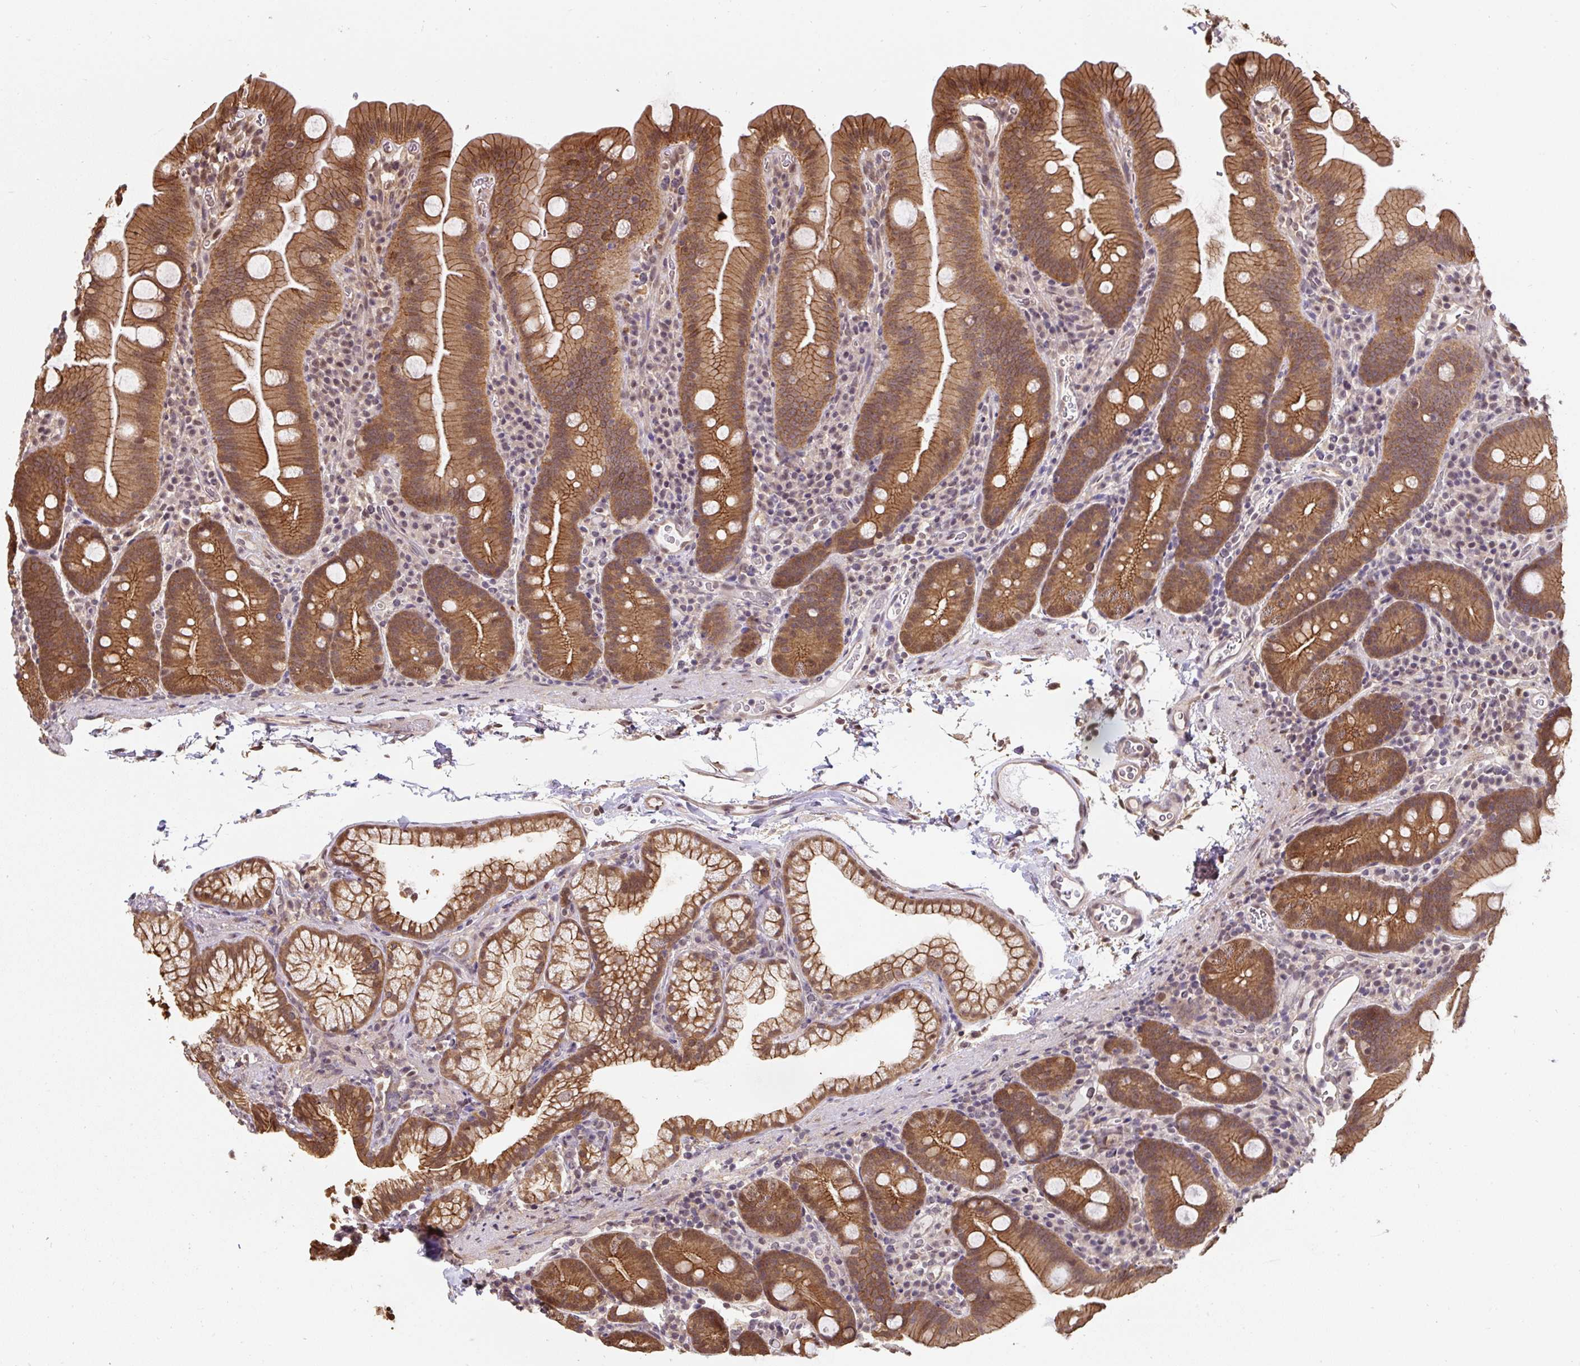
{"staining": {"intensity": "moderate", "quantity": ">75%", "location": "cytoplasmic/membranous,nuclear"}, "tissue": "small intestine", "cell_type": "Glandular cells", "image_type": "normal", "snomed": [{"axis": "morphology", "description": "Normal tissue, NOS"}, {"axis": "topography", "description": "Small intestine"}], "caption": "Protein staining of unremarkable small intestine demonstrates moderate cytoplasmic/membranous,nuclear staining in approximately >75% of glandular cells.", "gene": "ST13", "patient": {"sex": "female", "age": 68}}